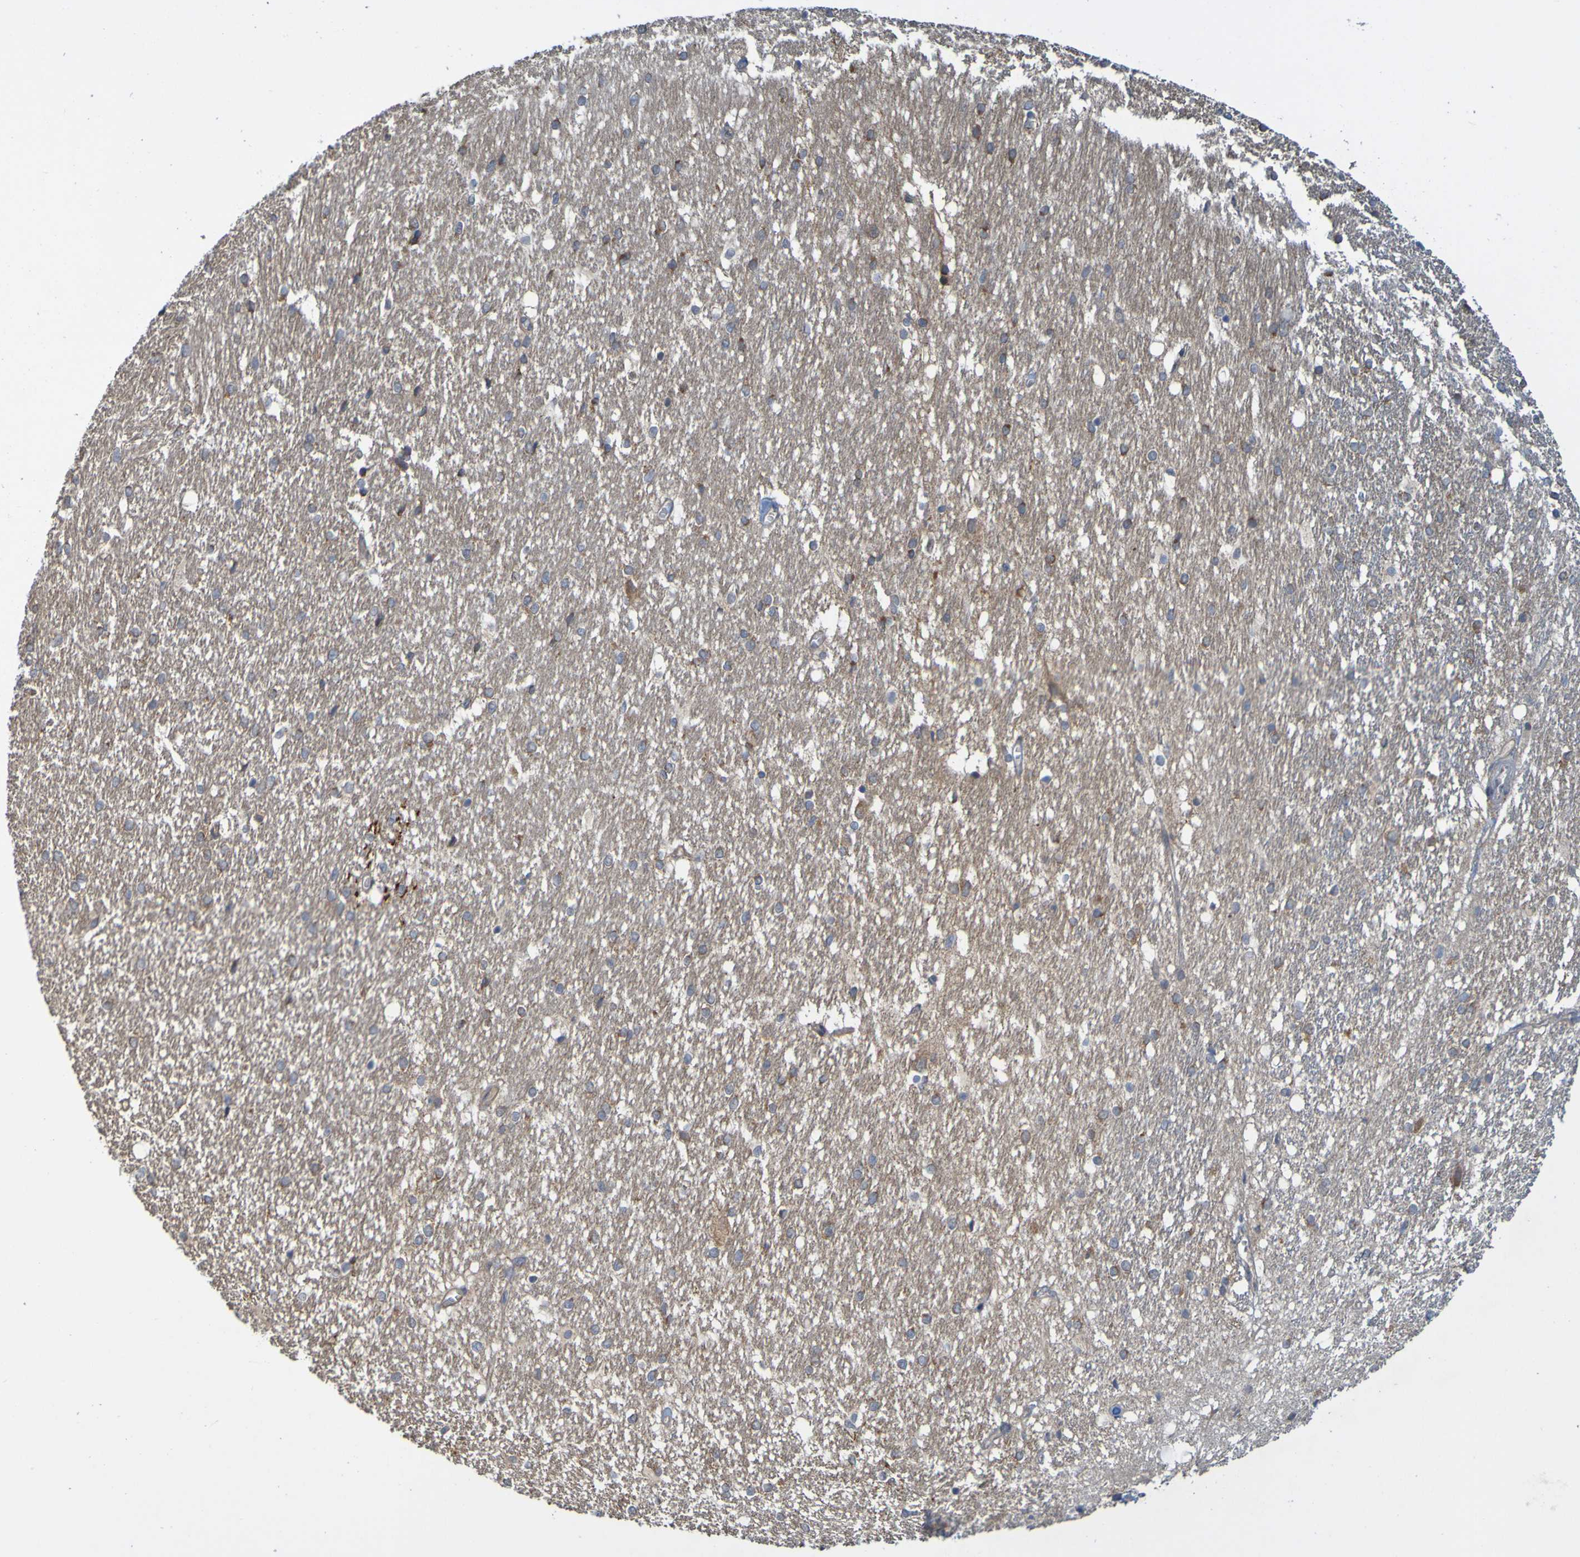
{"staining": {"intensity": "moderate", "quantity": "<25%", "location": "cytoplasmic/membranous"}, "tissue": "hippocampus", "cell_type": "Glial cells", "image_type": "normal", "snomed": [{"axis": "morphology", "description": "Normal tissue, NOS"}, {"axis": "topography", "description": "Hippocampus"}], "caption": "A brown stain labels moderate cytoplasmic/membranous positivity of a protein in glial cells of normal hippocampus. (brown staining indicates protein expression, while blue staining denotes nuclei).", "gene": "NAV2", "patient": {"sex": "female", "age": 19}}